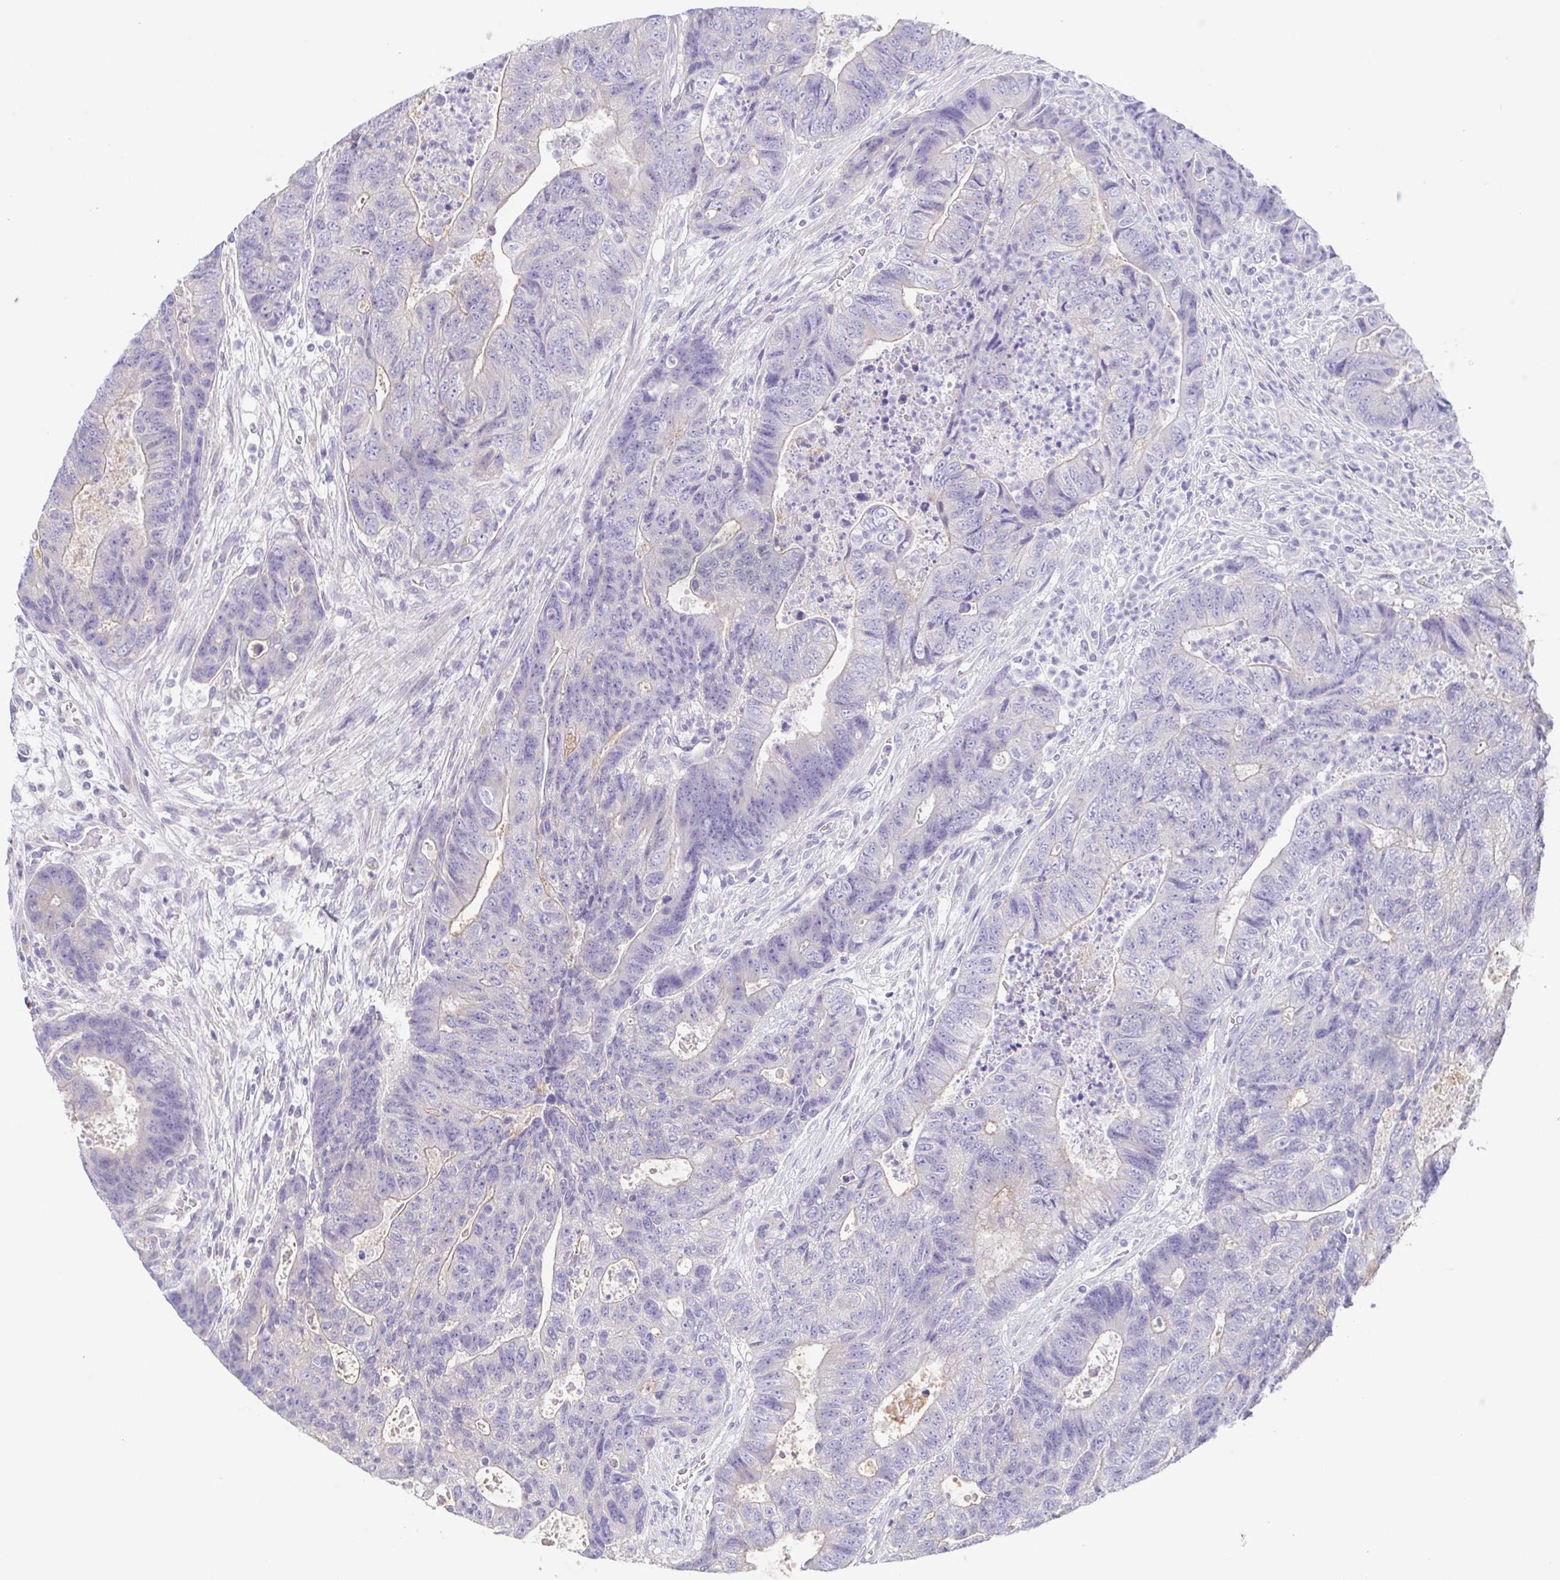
{"staining": {"intensity": "negative", "quantity": "none", "location": "none"}, "tissue": "colorectal cancer", "cell_type": "Tumor cells", "image_type": "cancer", "snomed": [{"axis": "morphology", "description": "Adenocarcinoma, NOS"}, {"axis": "topography", "description": "Colon"}], "caption": "An immunohistochemistry (IHC) photomicrograph of adenocarcinoma (colorectal) is shown. There is no staining in tumor cells of adenocarcinoma (colorectal).", "gene": "PKDREJ", "patient": {"sex": "female", "age": 48}}